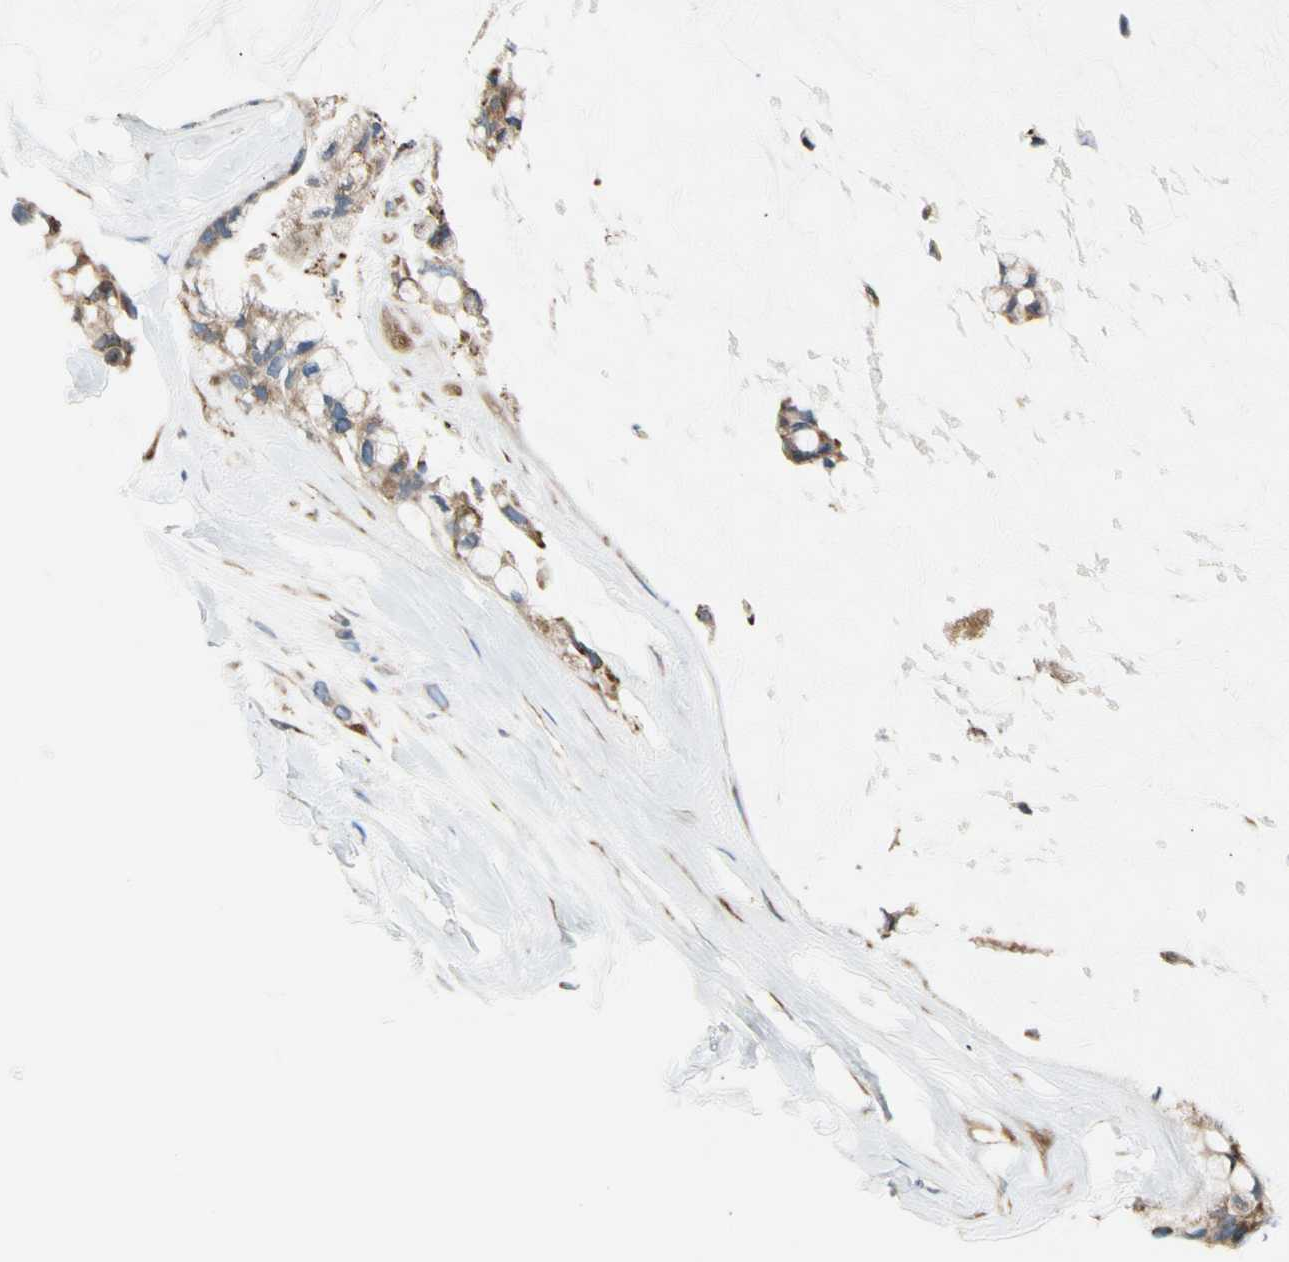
{"staining": {"intensity": "moderate", "quantity": ">75%", "location": "cytoplasmic/membranous"}, "tissue": "ovarian cancer", "cell_type": "Tumor cells", "image_type": "cancer", "snomed": [{"axis": "morphology", "description": "Cystadenocarcinoma, mucinous, NOS"}, {"axis": "topography", "description": "Ovary"}], "caption": "An immunohistochemistry (IHC) micrograph of neoplastic tissue is shown. Protein staining in brown shows moderate cytoplasmic/membranous positivity in ovarian cancer within tumor cells.", "gene": "LRPAP1", "patient": {"sex": "female", "age": 39}}